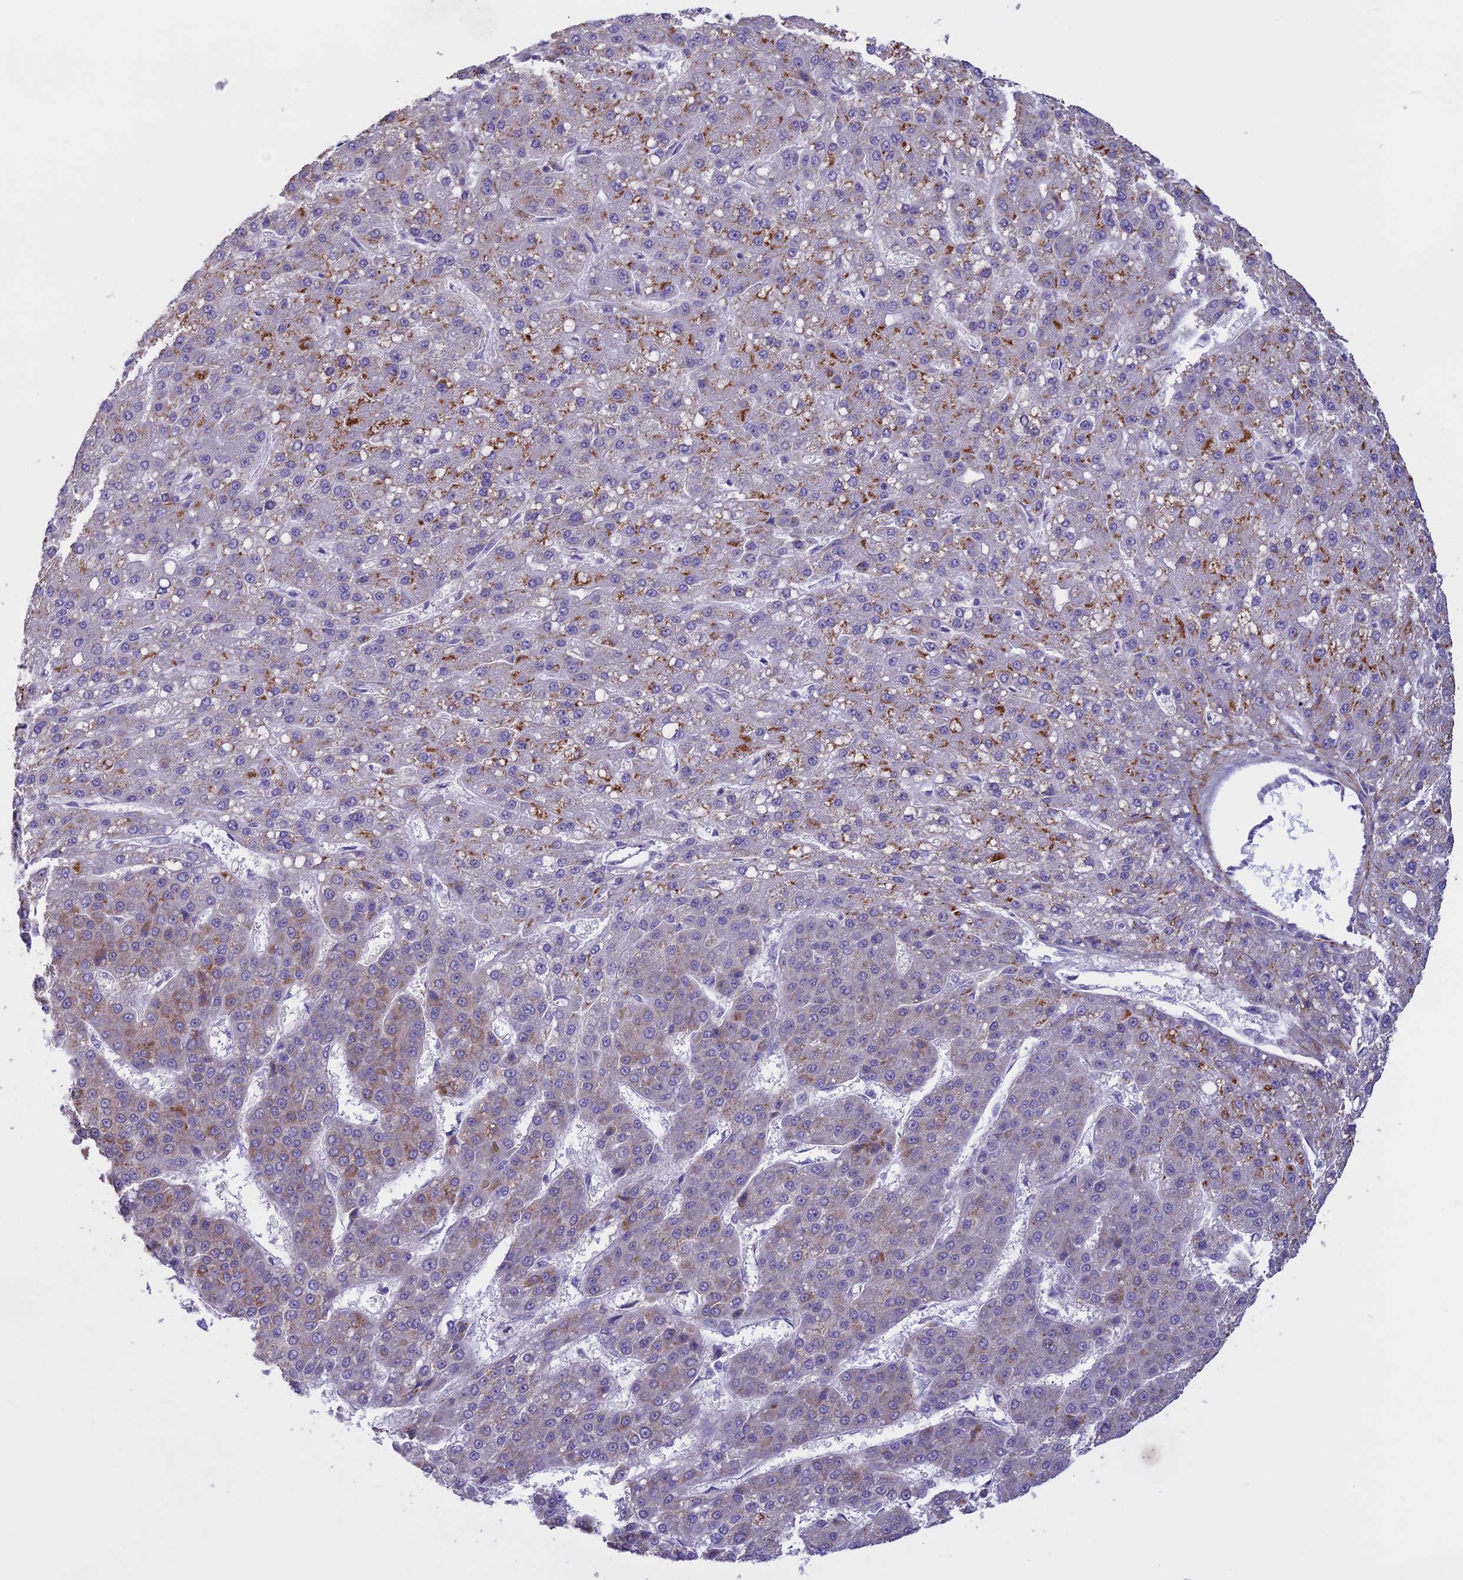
{"staining": {"intensity": "moderate", "quantity": "<25%", "location": "cytoplasmic/membranous"}, "tissue": "liver cancer", "cell_type": "Tumor cells", "image_type": "cancer", "snomed": [{"axis": "morphology", "description": "Carcinoma, Hepatocellular, NOS"}, {"axis": "topography", "description": "Liver"}], "caption": "Hepatocellular carcinoma (liver) was stained to show a protein in brown. There is low levels of moderate cytoplasmic/membranous expression in about <25% of tumor cells. The protein of interest is shown in brown color, while the nuclei are stained blue.", "gene": "SPHKAP", "patient": {"sex": "male", "age": 67}}